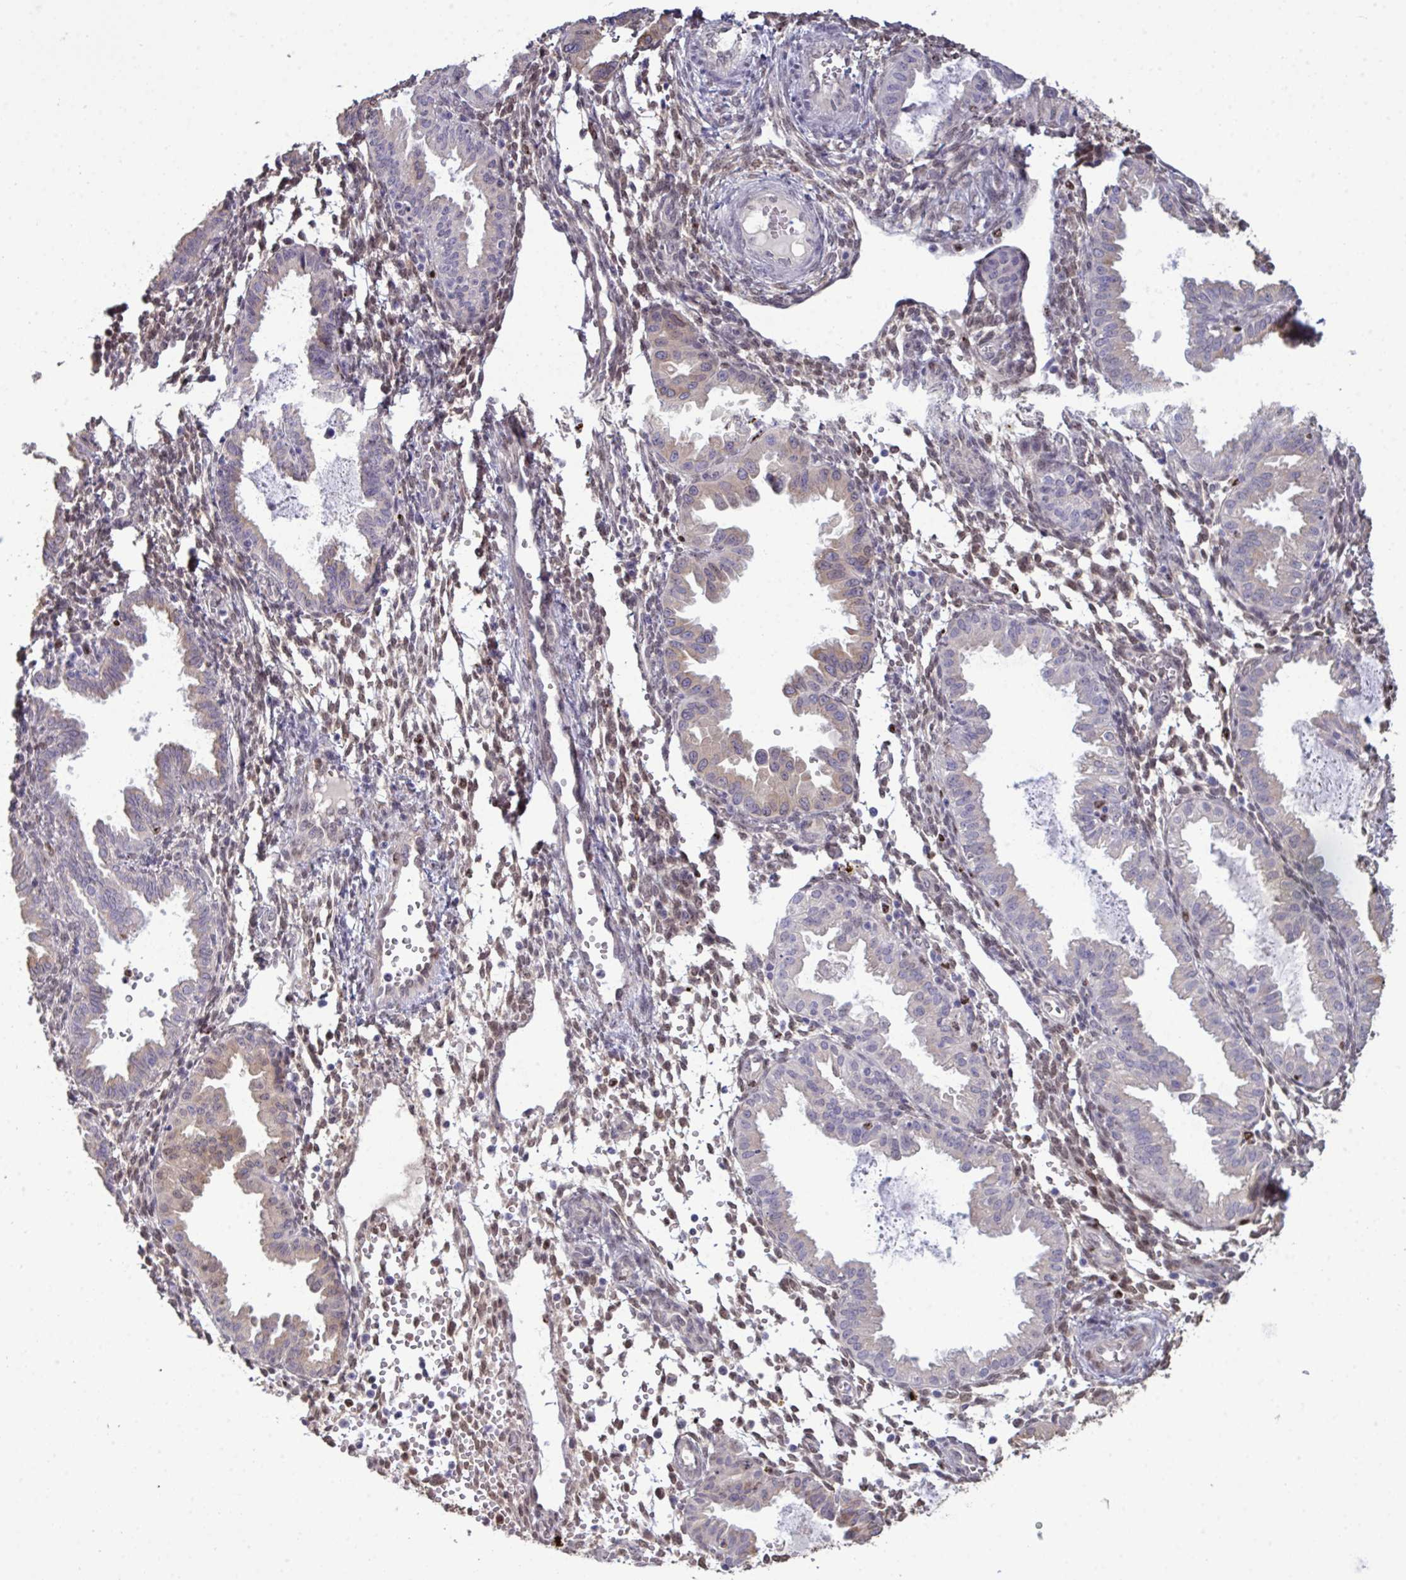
{"staining": {"intensity": "weak", "quantity": "25%-75%", "location": "nuclear"}, "tissue": "endometrium", "cell_type": "Cells in endometrial stroma", "image_type": "normal", "snomed": [{"axis": "morphology", "description": "Normal tissue, NOS"}, {"axis": "topography", "description": "Endometrium"}], "caption": "The micrograph exhibits staining of normal endometrium, revealing weak nuclear protein staining (brown color) within cells in endometrial stroma.", "gene": "SETD7", "patient": {"sex": "female", "age": 33}}